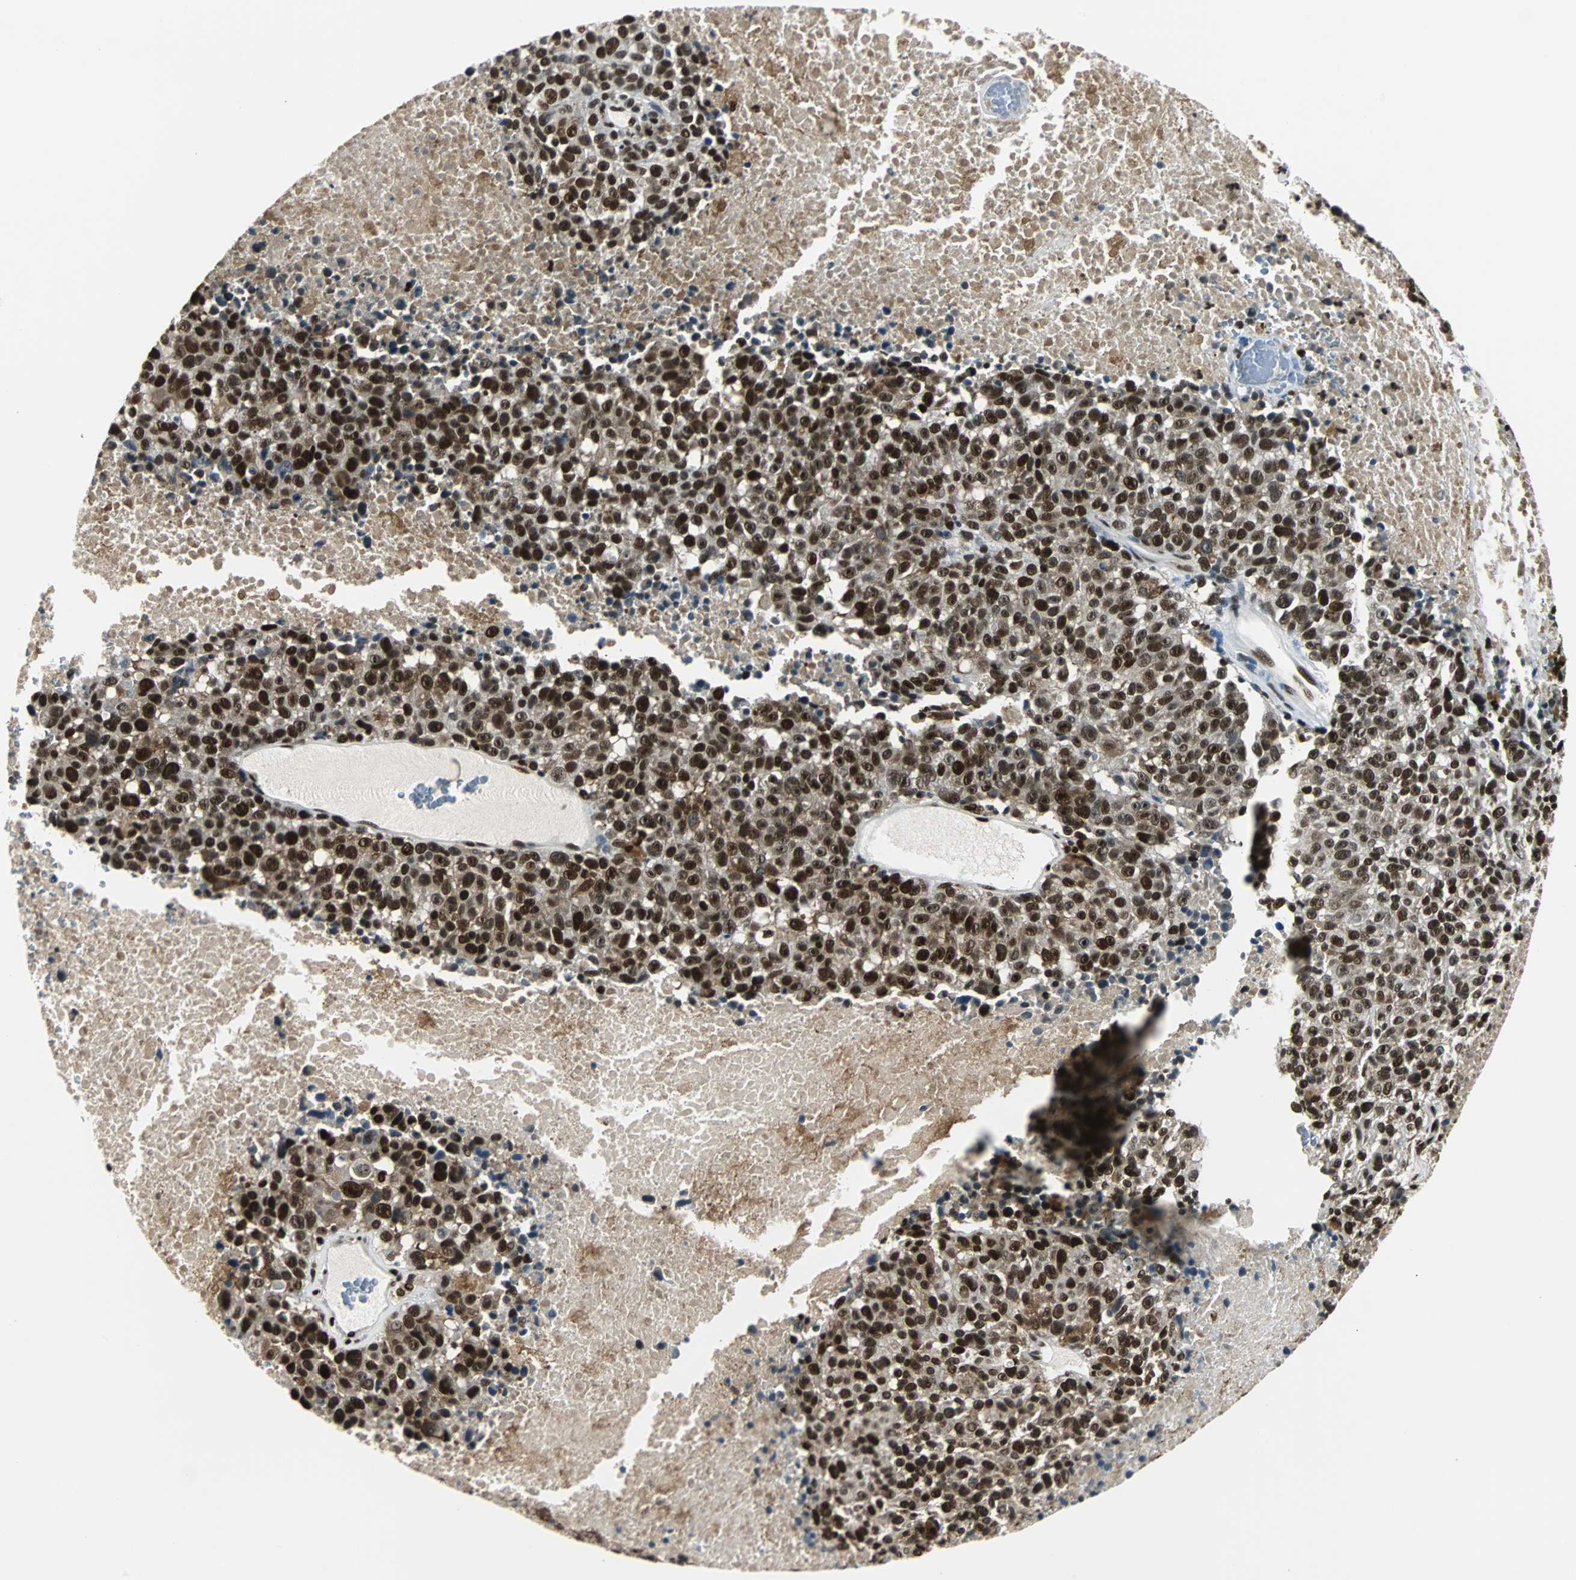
{"staining": {"intensity": "strong", "quantity": ">75%", "location": "cytoplasmic/membranous,nuclear"}, "tissue": "melanoma", "cell_type": "Tumor cells", "image_type": "cancer", "snomed": [{"axis": "morphology", "description": "Malignant melanoma, Metastatic site"}, {"axis": "topography", "description": "Cerebral cortex"}], "caption": "Brown immunohistochemical staining in malignant melanoma (metastatic site) shows strong cytoplasmic/membranous and nuclear expression in about >75% of tumor cells.", "gene": "XRCC4", "patient": {"sex": "female", "age": 52}}